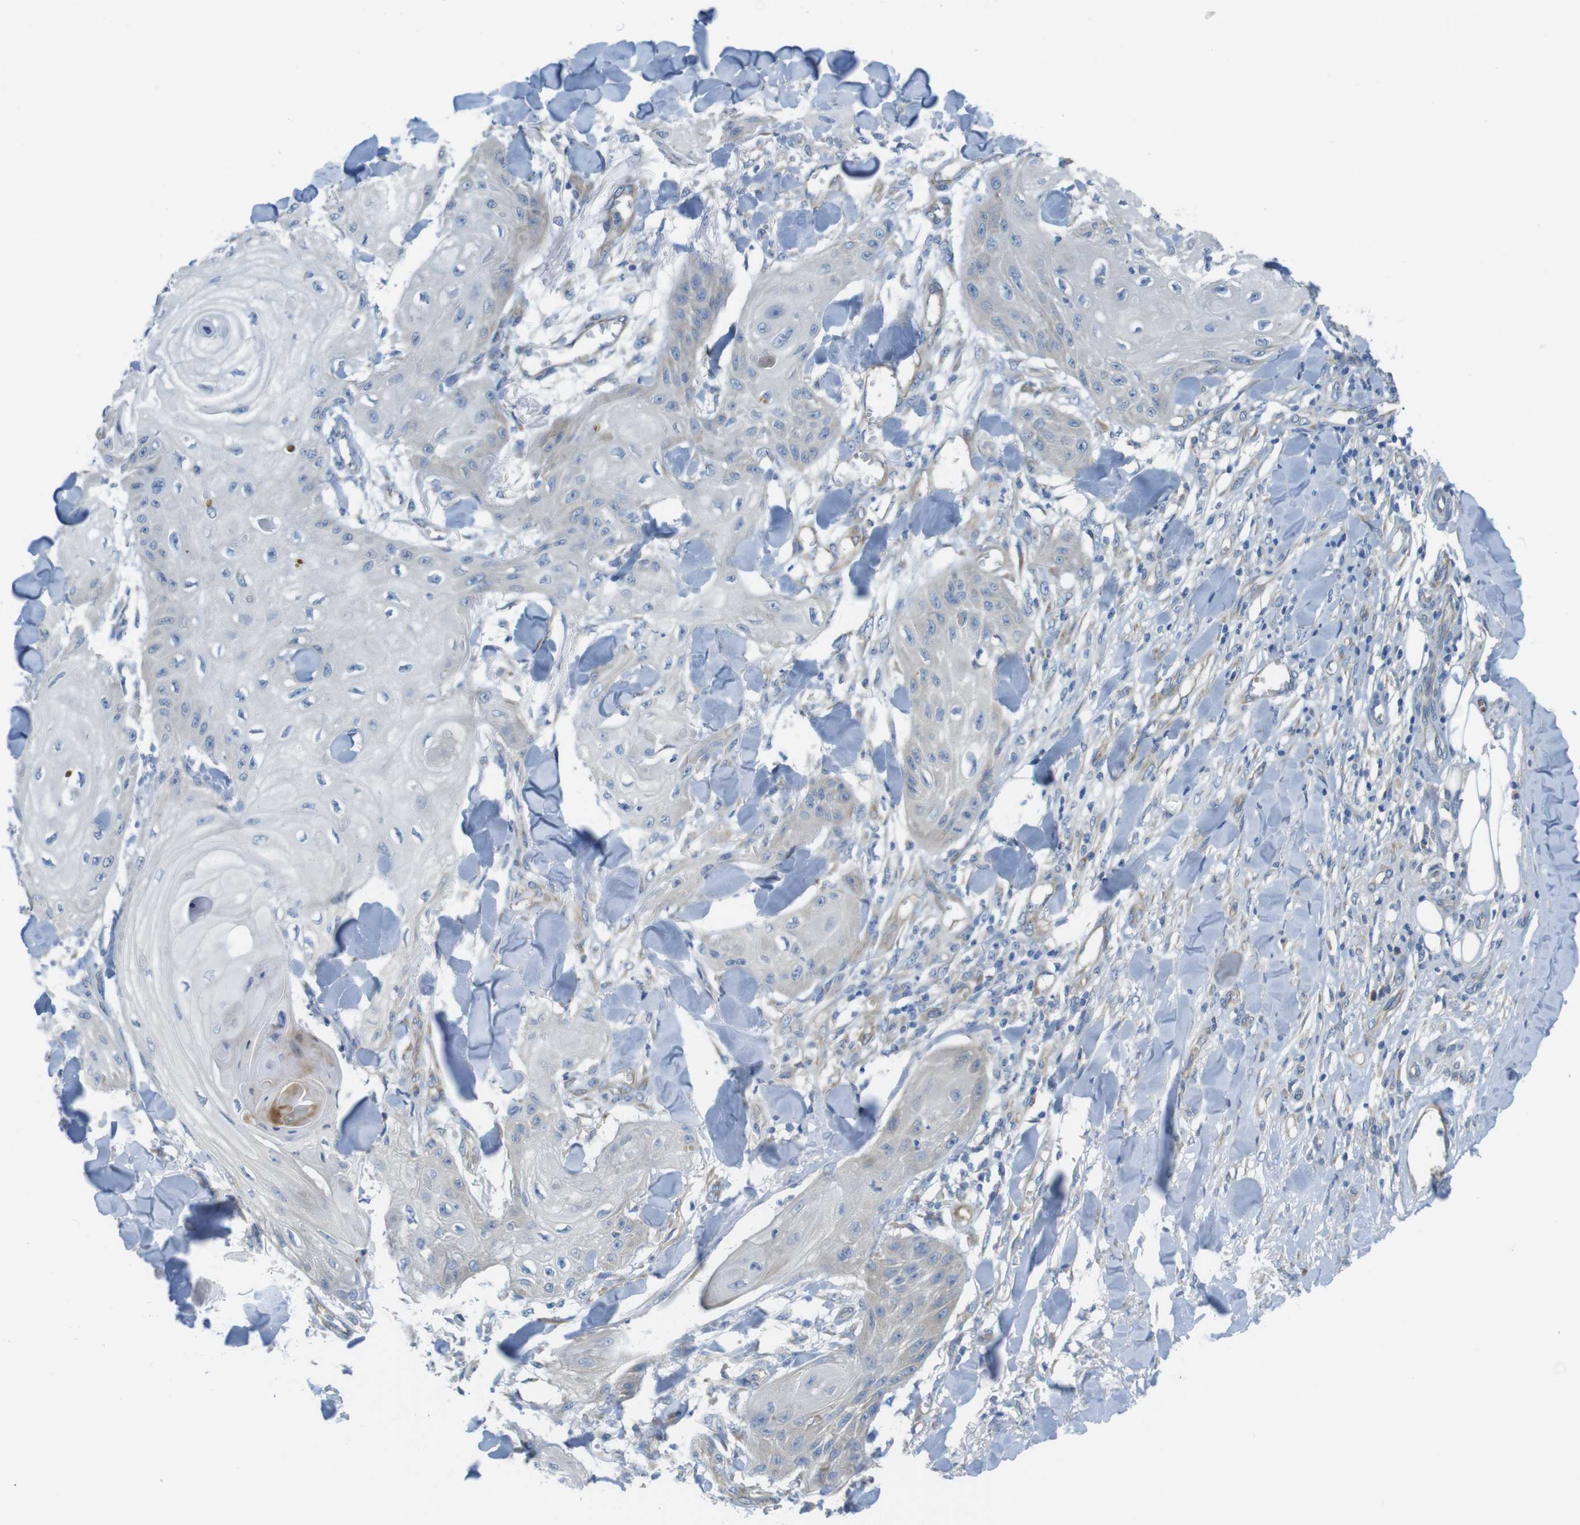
{"staining": {"intensity": "negative", "quantity": "none", "location": "none"}, "tissue": "skin cancer", "cell_type": "Tumor cells", "image_type": "cancer", "snomed": [{"axis": "morphology", "description": "Squamous cell carcinoma, NOS"}, {"axis": "topography", "description": "Skin"}], "caption": "IHC photomicrograph of human skin squamous cell carcinoma stained for a protein (brown), which displays no staining in tumor cells. Brightfield microscopy of immunohistochemistry stained with DAB (3,3'-diaminobenzidine) (brown) and hematoxylin (blue), captured at high magnification.", "gene": "TMEM234", "patient": {"sex": "male", "age": 74}}